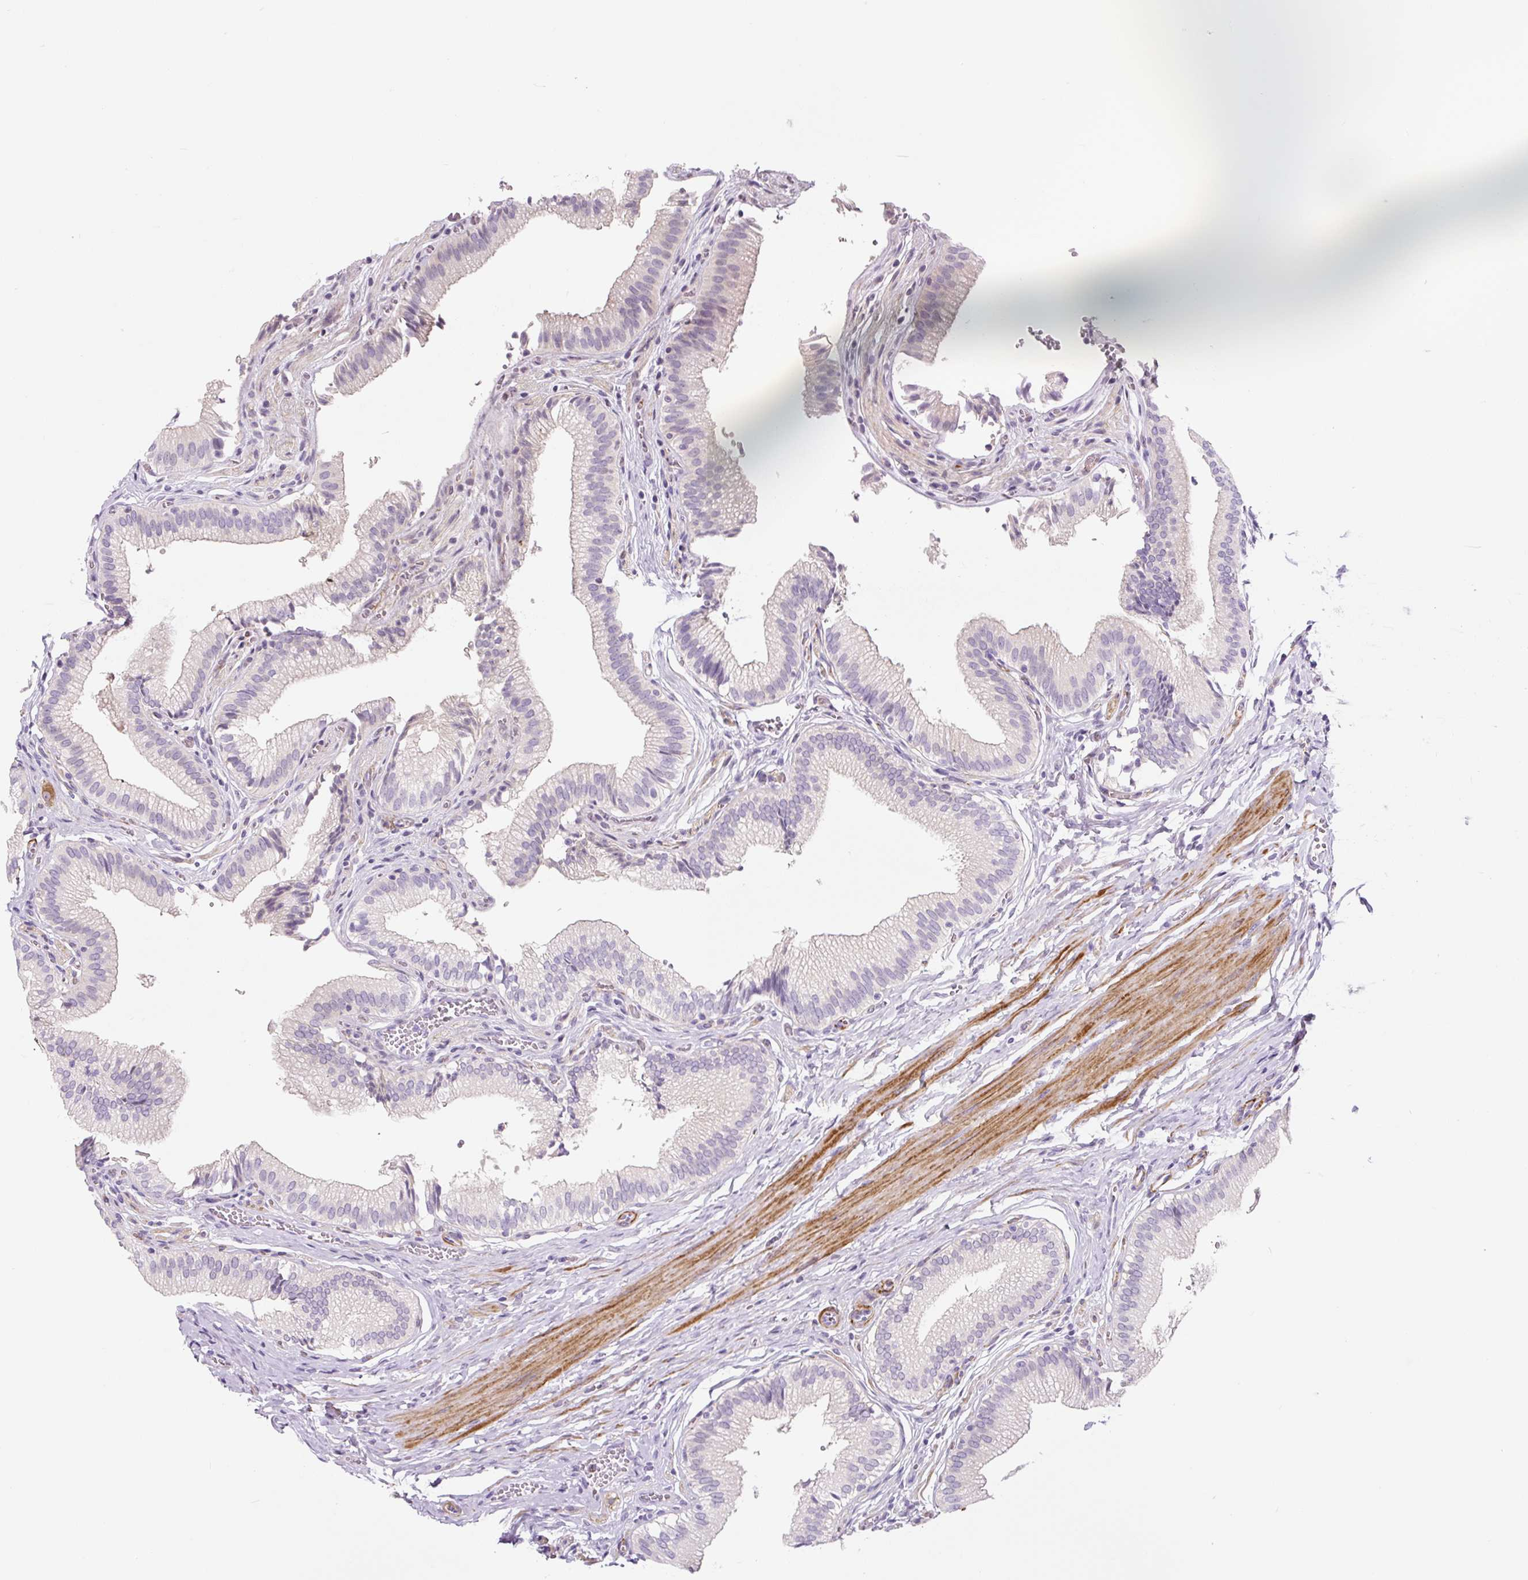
{"staining": {"intensity": "weak", "quantity": "<25%", "location": "cytoplasmic/membranous"}, "tissue": "gallbladder", "cell_type": "Glandular cells", "image_type": "normal", "snomed": [{"axis": "morphology", "description": "Normal tissue, NOS"}, {"axis": "topography", "description": "Gallbladder"}, {"axis": "topography", "description": "Peripheral nerve tissue"}], "caption": "An immunohistochemistry photomicrograph of benign gallbladder is shown. There is no staining in glandular cells of gallbladder.", "gene": "CCL25", "patient": {"sex": "male", "age": 17}}